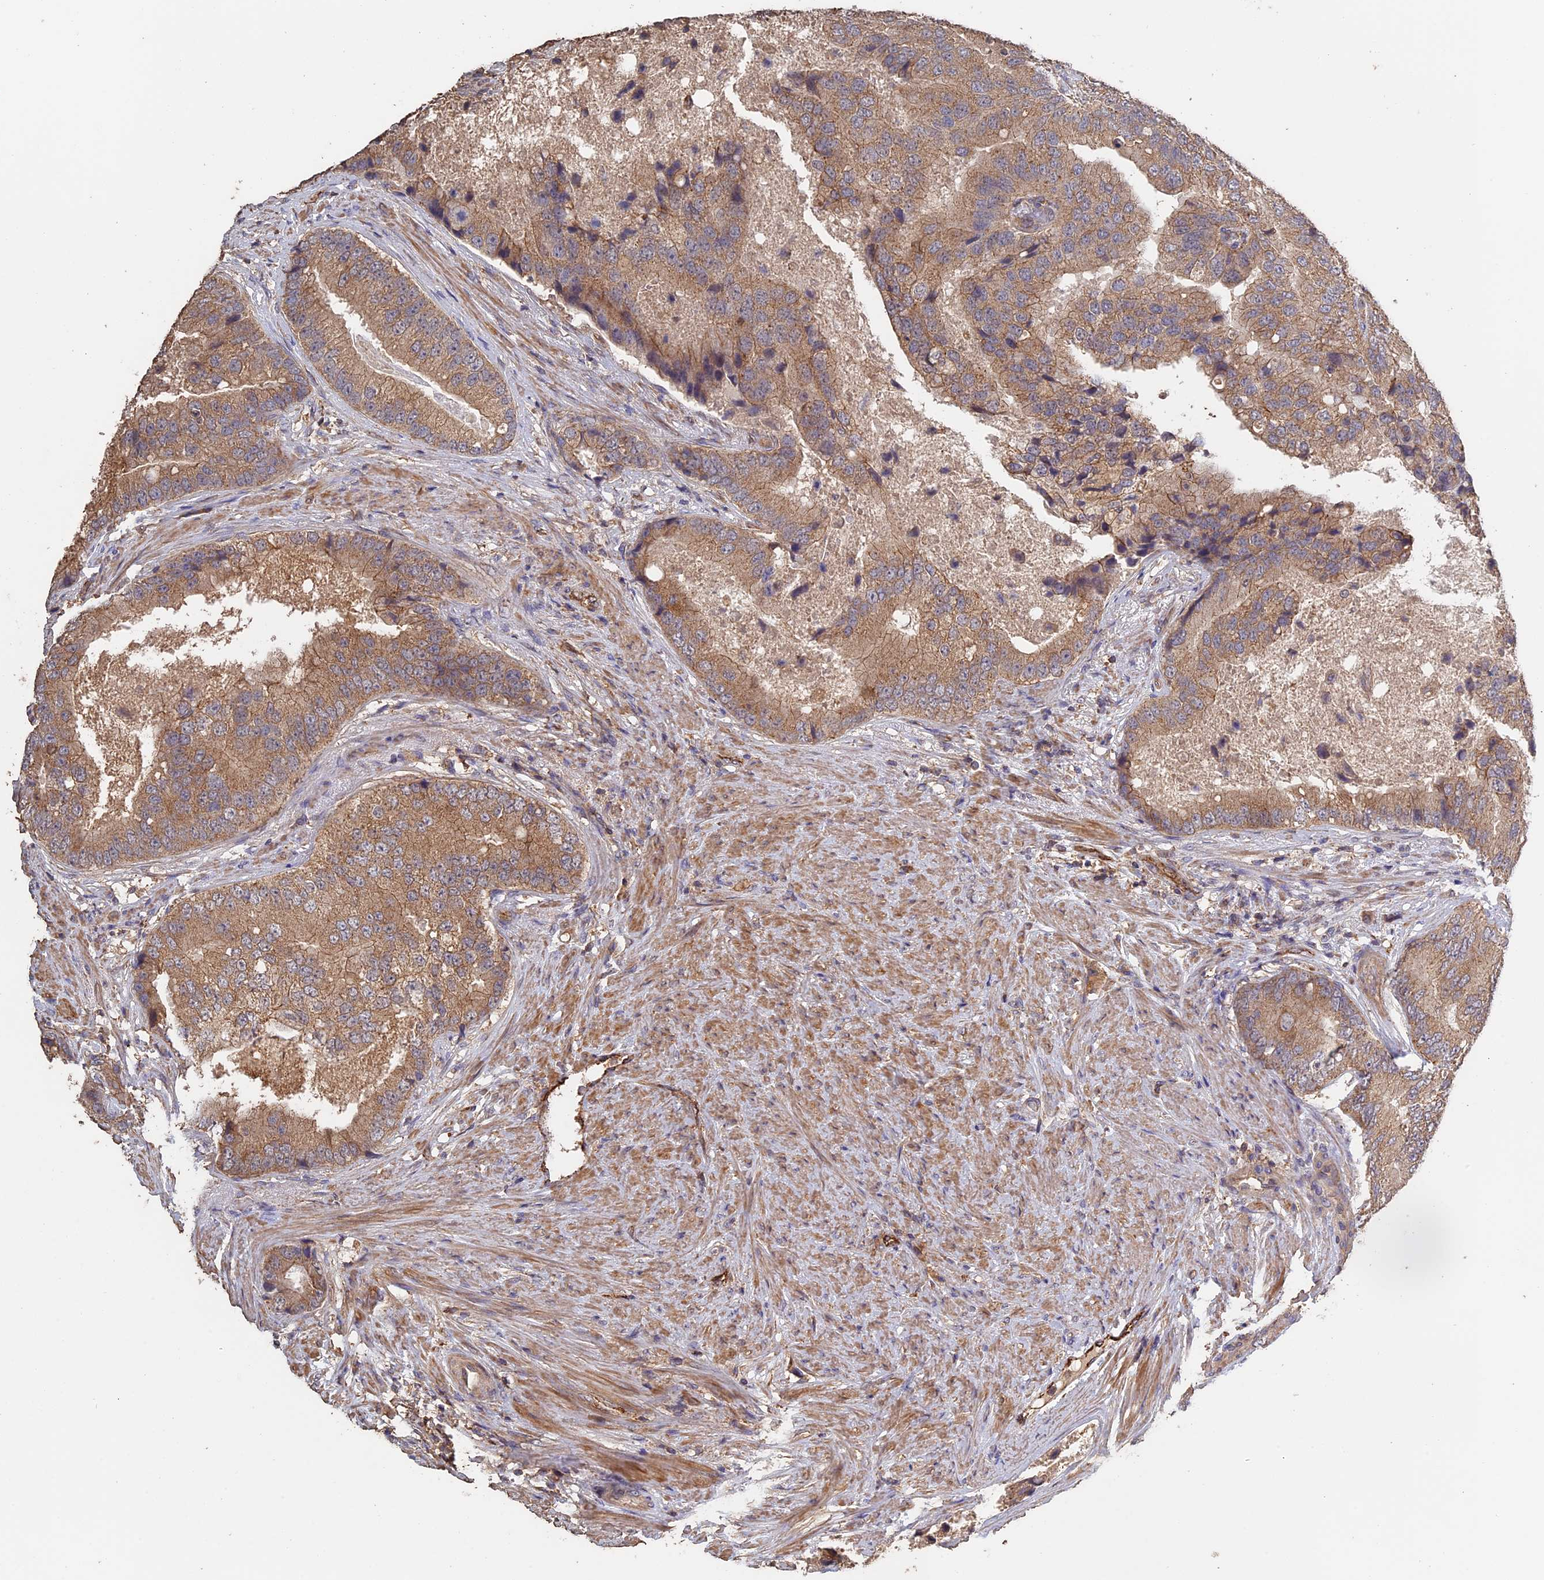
{"staining": {"intensity": "moderate", "quantity": ">75%", "location": "cytoplasmic/membranous"}, "tissue": "prostate cancer", "cell_type": "Tumor cells", "image_type": "cancer", "snomed": [{"axis": "morphology", "description": "Adenocarcinoma, High grade"}, {"axis": "topography", "description": "Prostate"}], "caption": "This photomicrograph displays immunohistochemistry staining of human prostate cancer (adenocarcinoma (high-grade)), with medium moderate cytoplasmic/membranous staining in approximately >75% of tumor cells.", "gene": "PIGQ", "patient": {"sex": "male", "age": 70}}